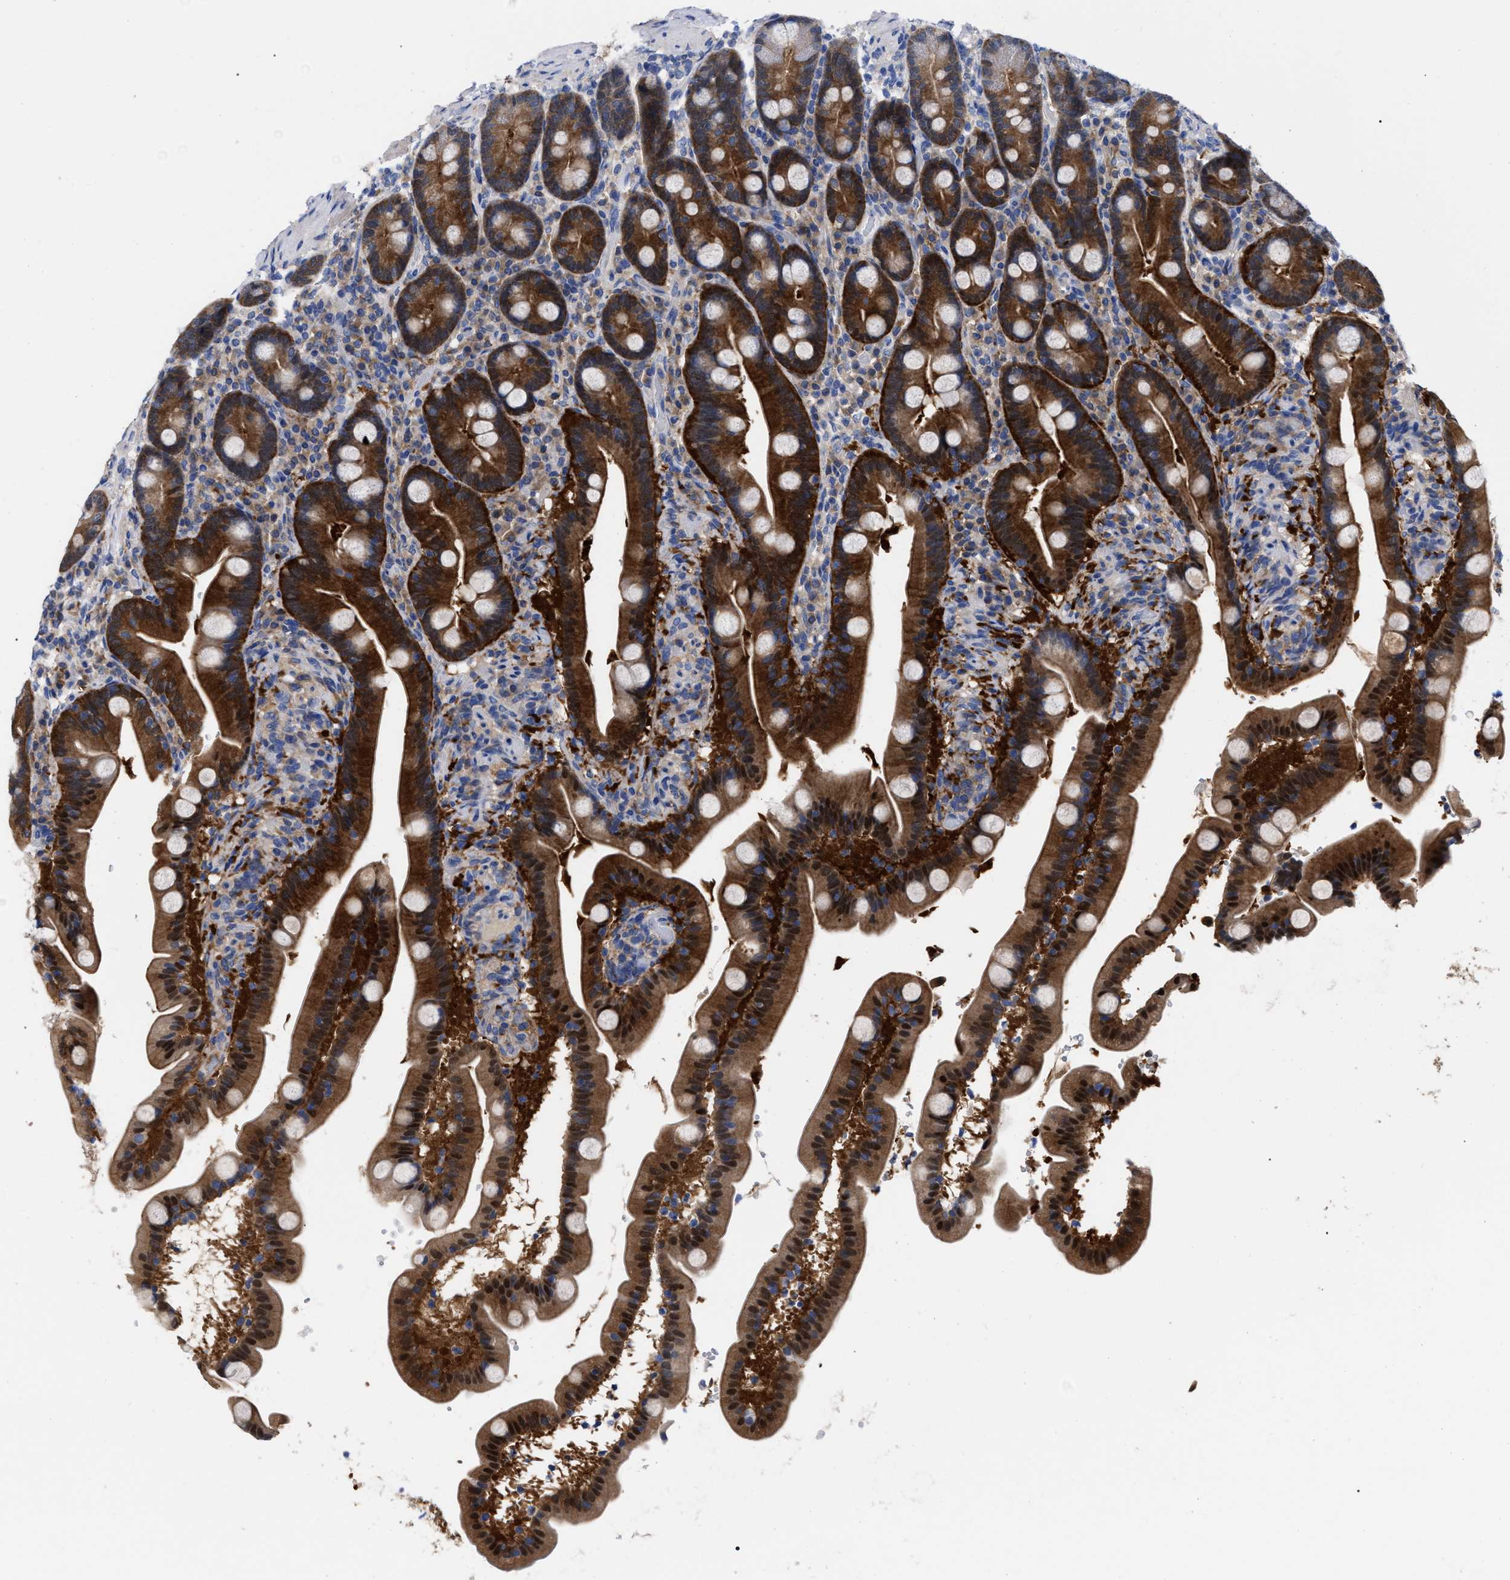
{"staining": {"intensity": "strong", "quantity": ">75%", "location": "cytoplasmic/membranous"}, "tissue": "duodenum", "cell_type": "Glandular cells", "image_type": "normal", "snomed": [{"axis": "morphology", "description": "Normal tissue, NOS"}, {"axis": "topography", "description": "Duodenum"}], "caption": "Brown immunohistochemical staining in unremarkable duodenum demonstrates strong cytoplasmic/membranous expression in approximately >75% of glandular cells.", "gene": "RBKS", "patient": {"sex": "male", "age": 54}}